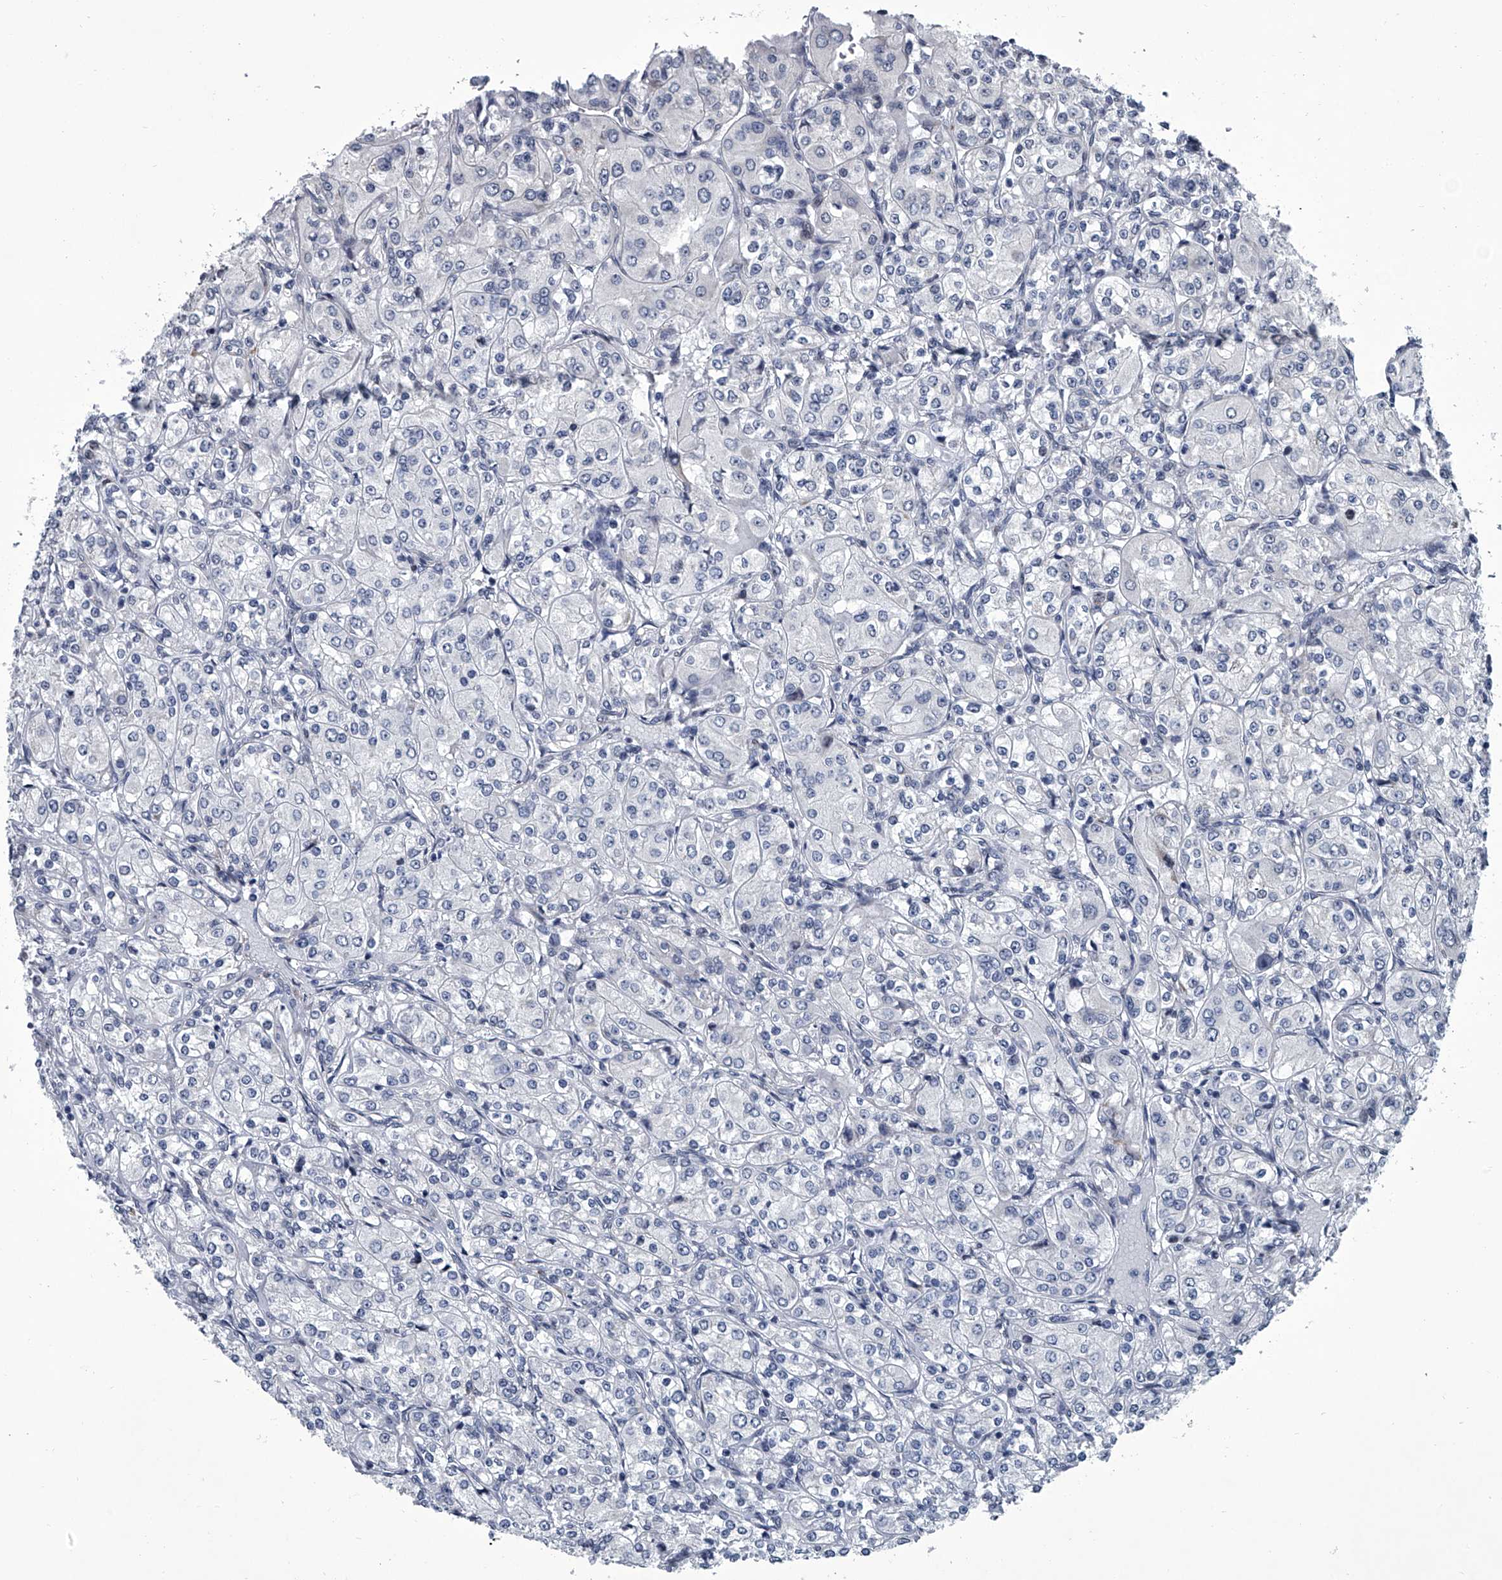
{"staining": {"intensity": "negative", "quantity": "none", "location": "none"}, "tissue": "renal cancer", "cell_type": "Tumor cells", "image_type": "cancer", "snomed": [{"axis": "morphology", "description": "Adenocarcinoma, NOS"}, {"axis": "topography", "description": "Kidney"}], "caption": "This histopathology image is of renal adenocarcinoma stained with immunohistochemistry to label a protein in brown with the nuclei are counter-stained blue. There is no staining in tumor cells.", "gene": "PPP2R5D", "patient": {"sex": "male", "age": 77}}